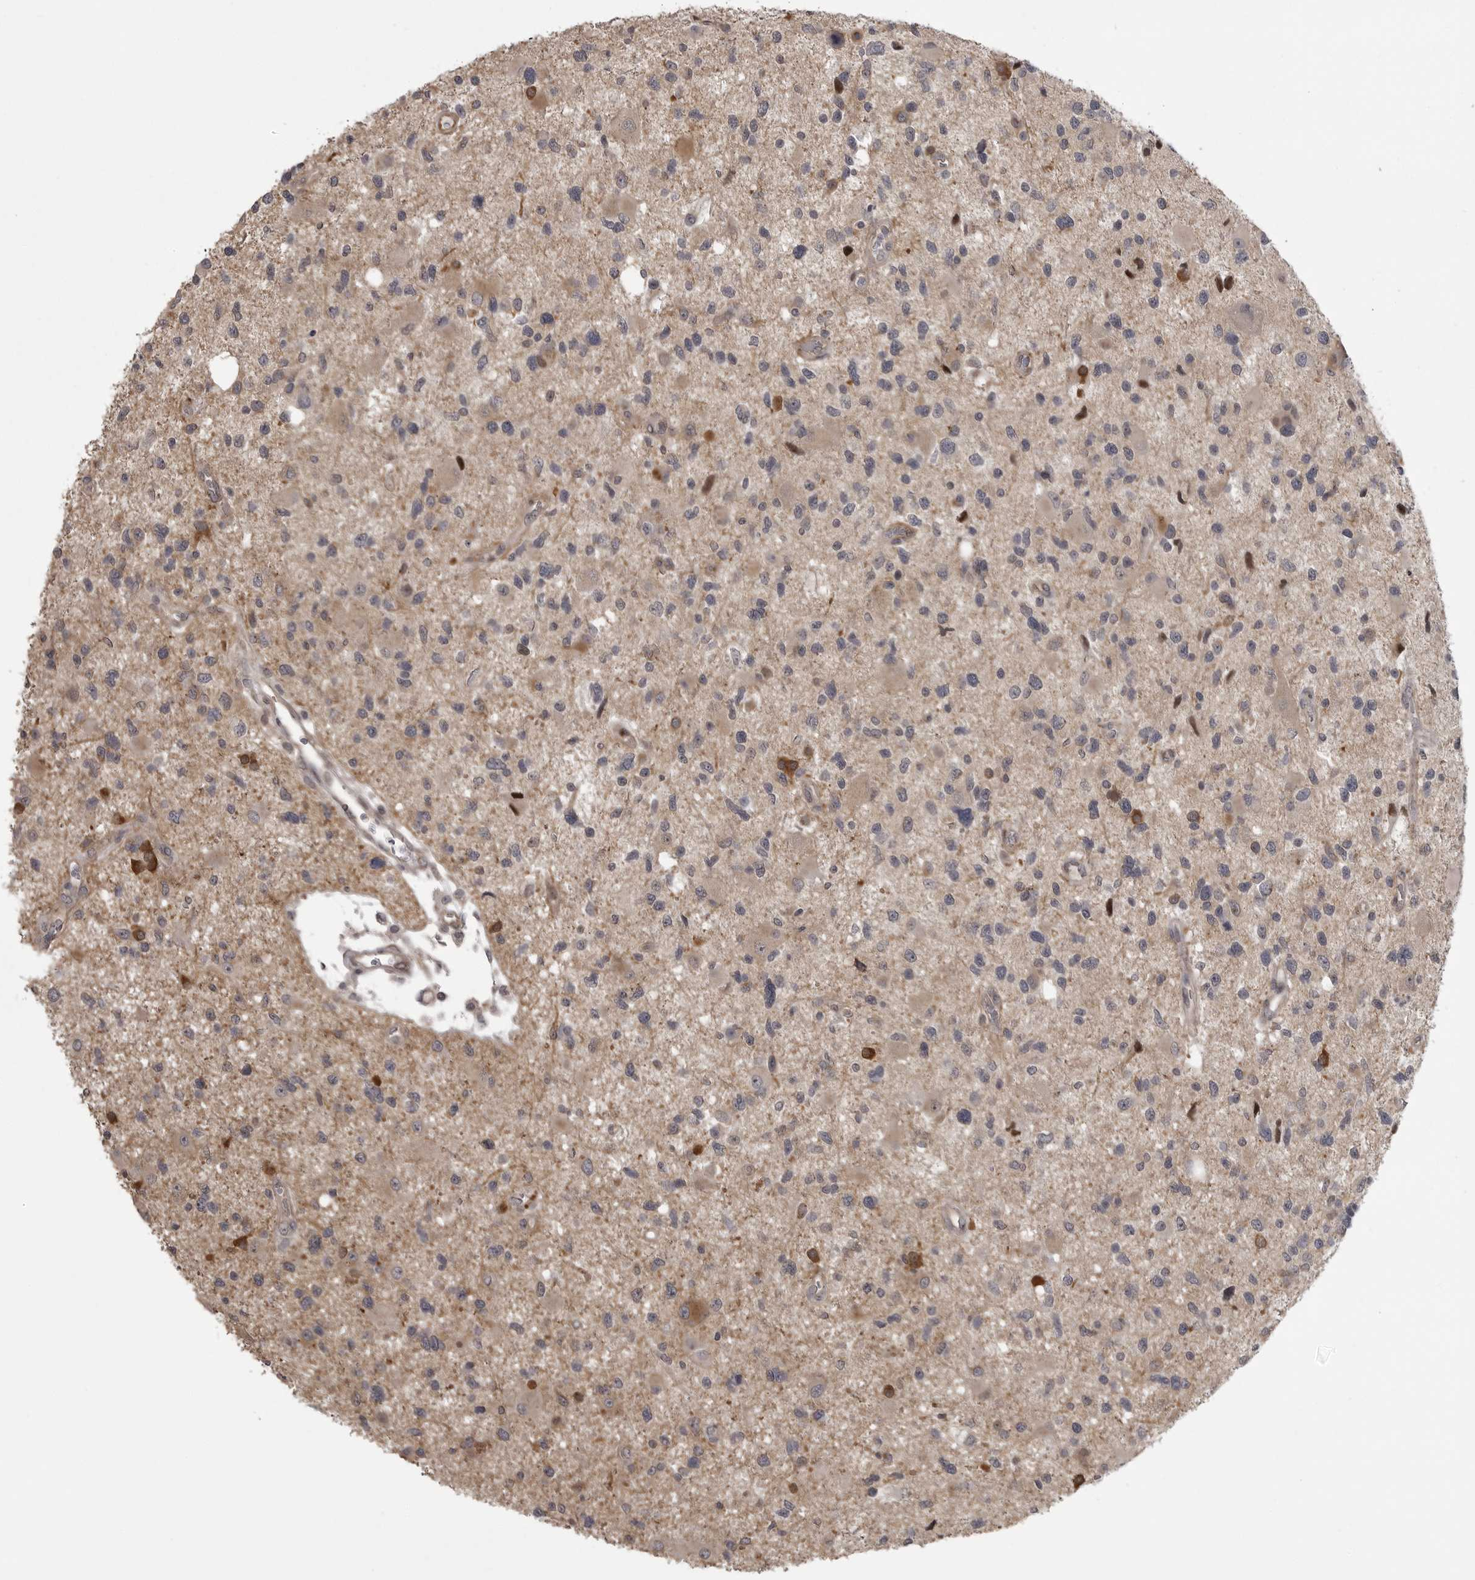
{"staining": {"intensity": "weak", "quantity": "25%-75%", "location": "cytoplasmic/membranous"}, "tissue": "glioma", "cell_type": "Tumor cells", "image_type": "cancer", "snomed": [{"axis": "morphology", "description": "Glioma, malignant, High grade"}, {"axis": "topography", "description": "Brain"}], "caption": "Tumor cells display low levels of weak cytoplasmic/membranous expression in approximately 25%-75% of cells in glioma. The protein of interest is shown in brown color, while the nuclei are stained blue.", "gene": "SNX16", "patient": {"sex": "male", "age": 33}}